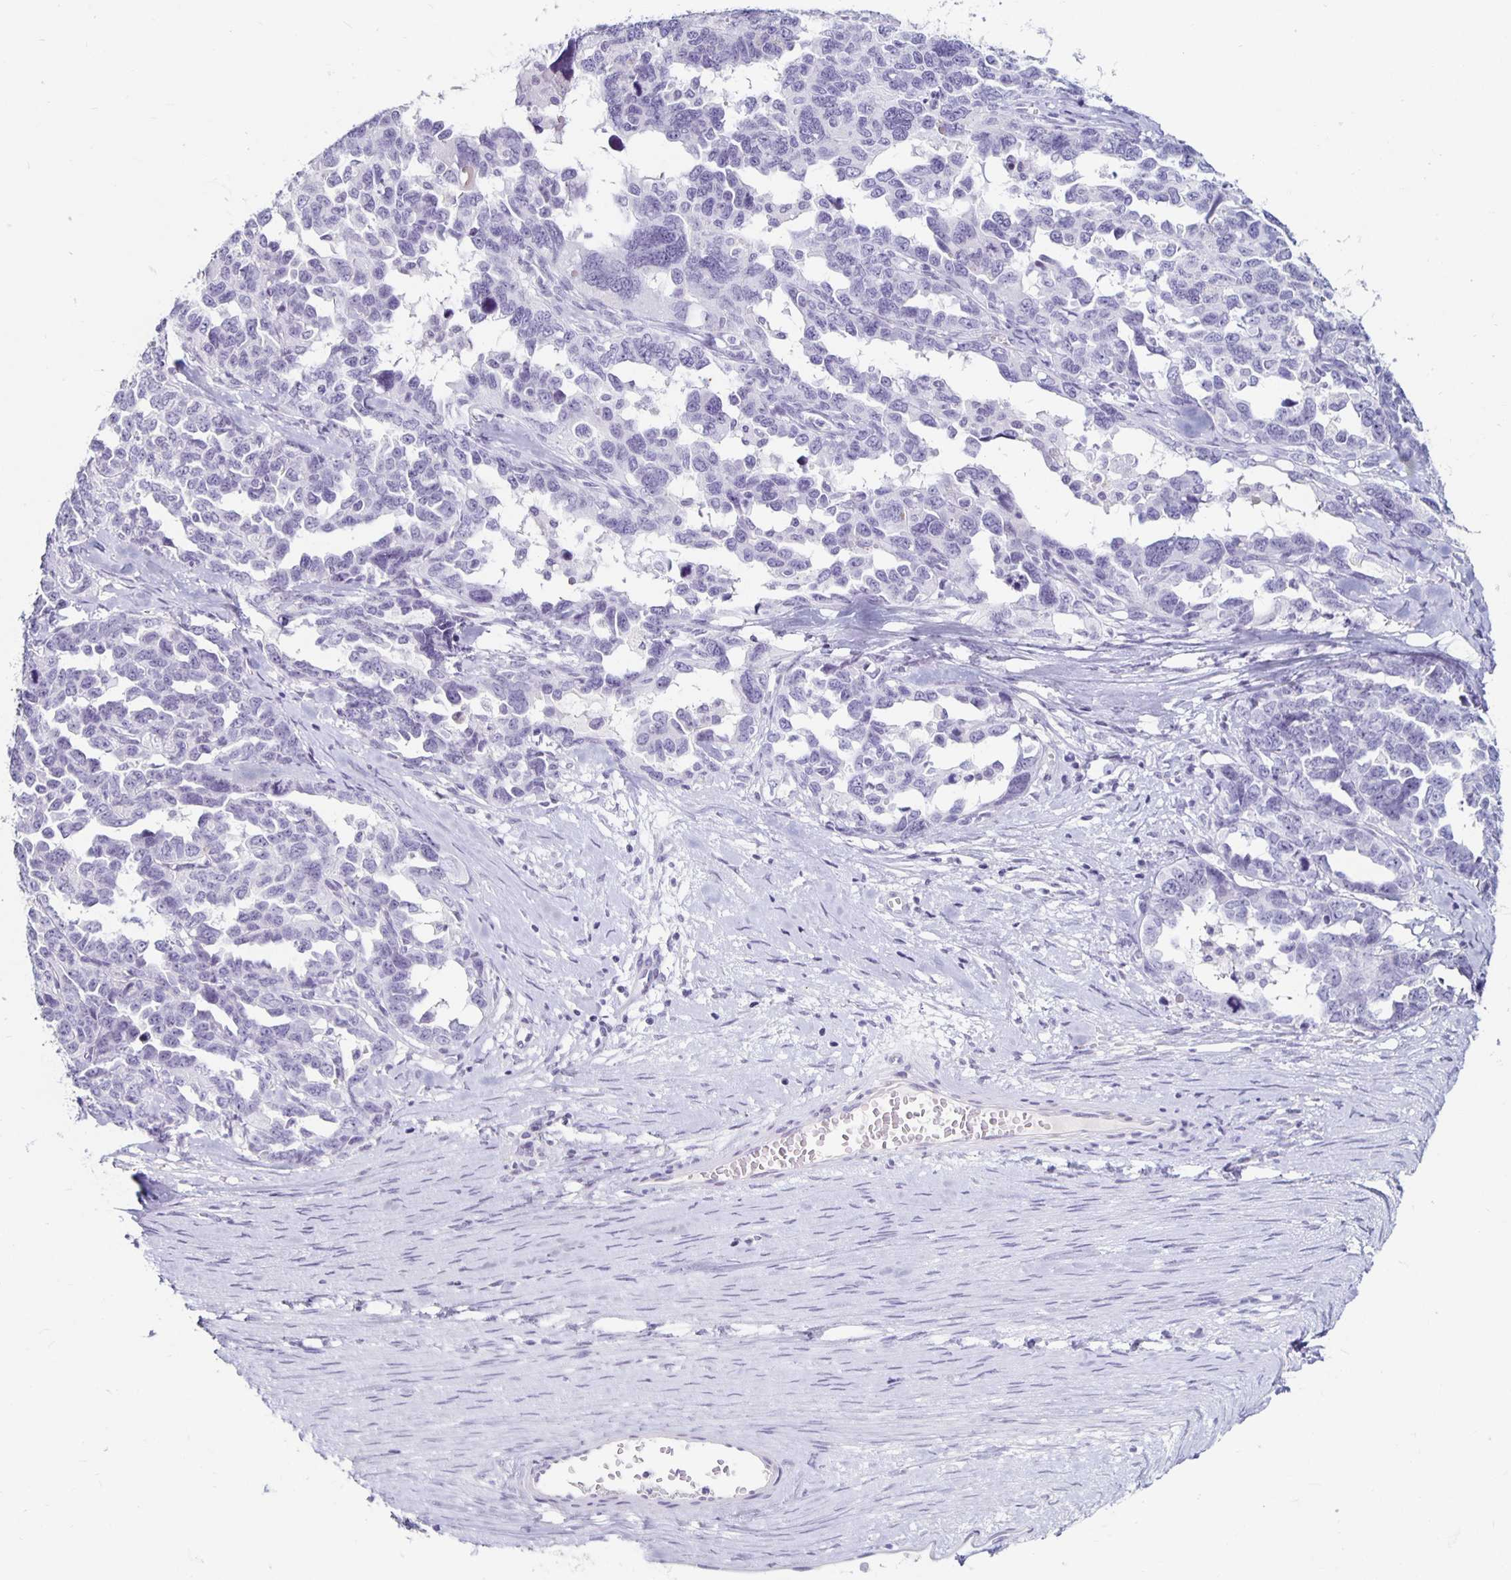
{"staining": {"intensity": "negative", "quantity": "none", "location": "none"}, "tissue": "ovarian cancer", "cell_type": "Tumor cells", "image_type": "cancer", "snomed": [{"axis": "morphology", "description": "Cystadenocarcinoma, serous, NOS"}, {"axis": "topography", "description": "Ovary"}], "caption": "The image exhibits no staining of tumor cells in ovarian cancer. (Immunohistochemistry (ihc), brightfield microscopy, high magnification).", "gene": "KCNQ2", "patient": {"sex": "female", "age": 69}}